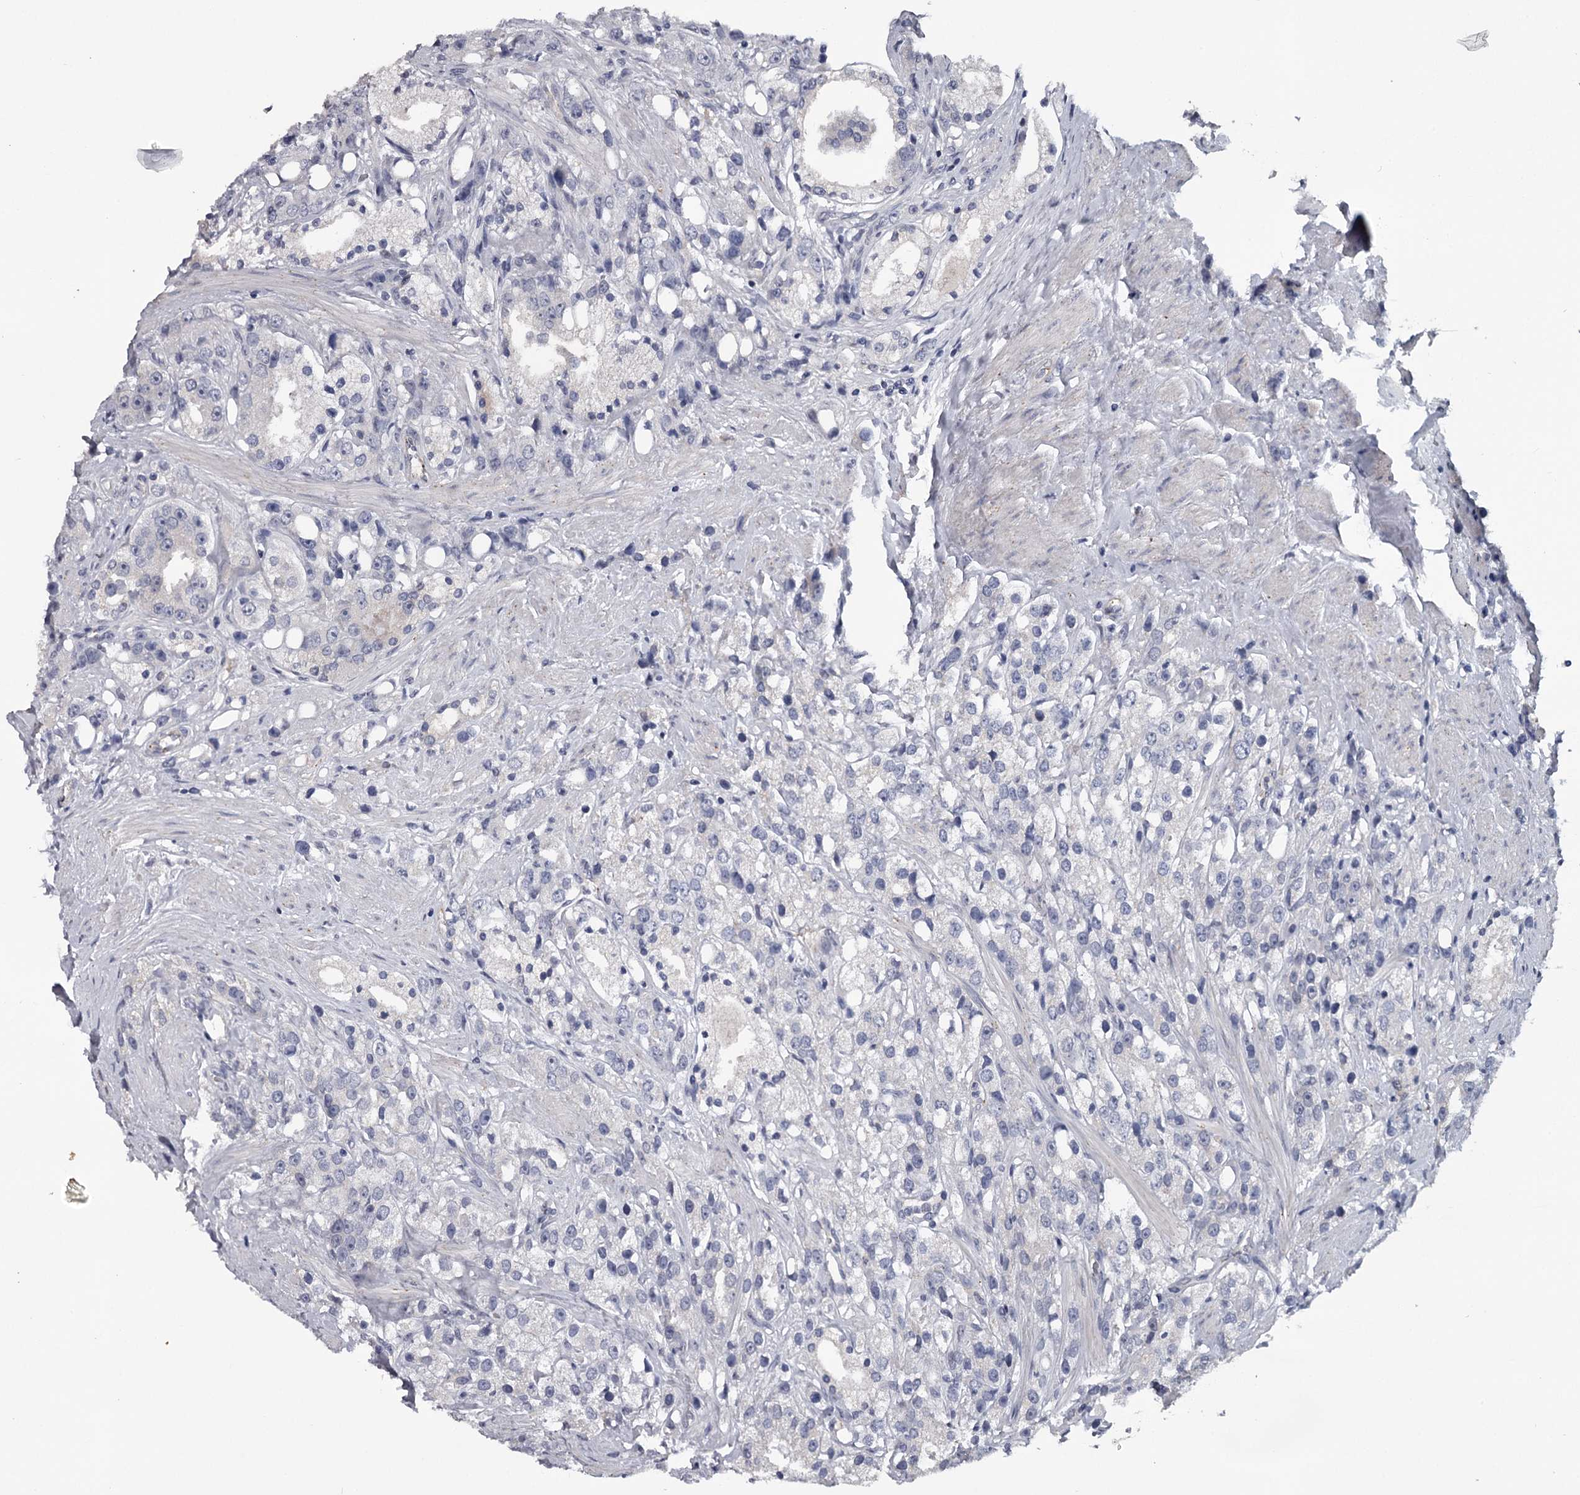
{"staining": {"intensity": "negative", "quantity": "none", "location": "none"}, "tissue": "prostate cancer", "cell_type": "Tumor cells", "image_type": "cancer", "snomed": [{"axis": "morphology", "description": "Adenocarcinoma, NOS"}, {"axis": "topography", "description": "Prostate"}], "caption": "The micrograph shows no significant staining in tumor cells of prostate cancer. Nuclei are stained in blue.", "gene": "GSTO1", "patient": {"sex": "male", "age": 79}}